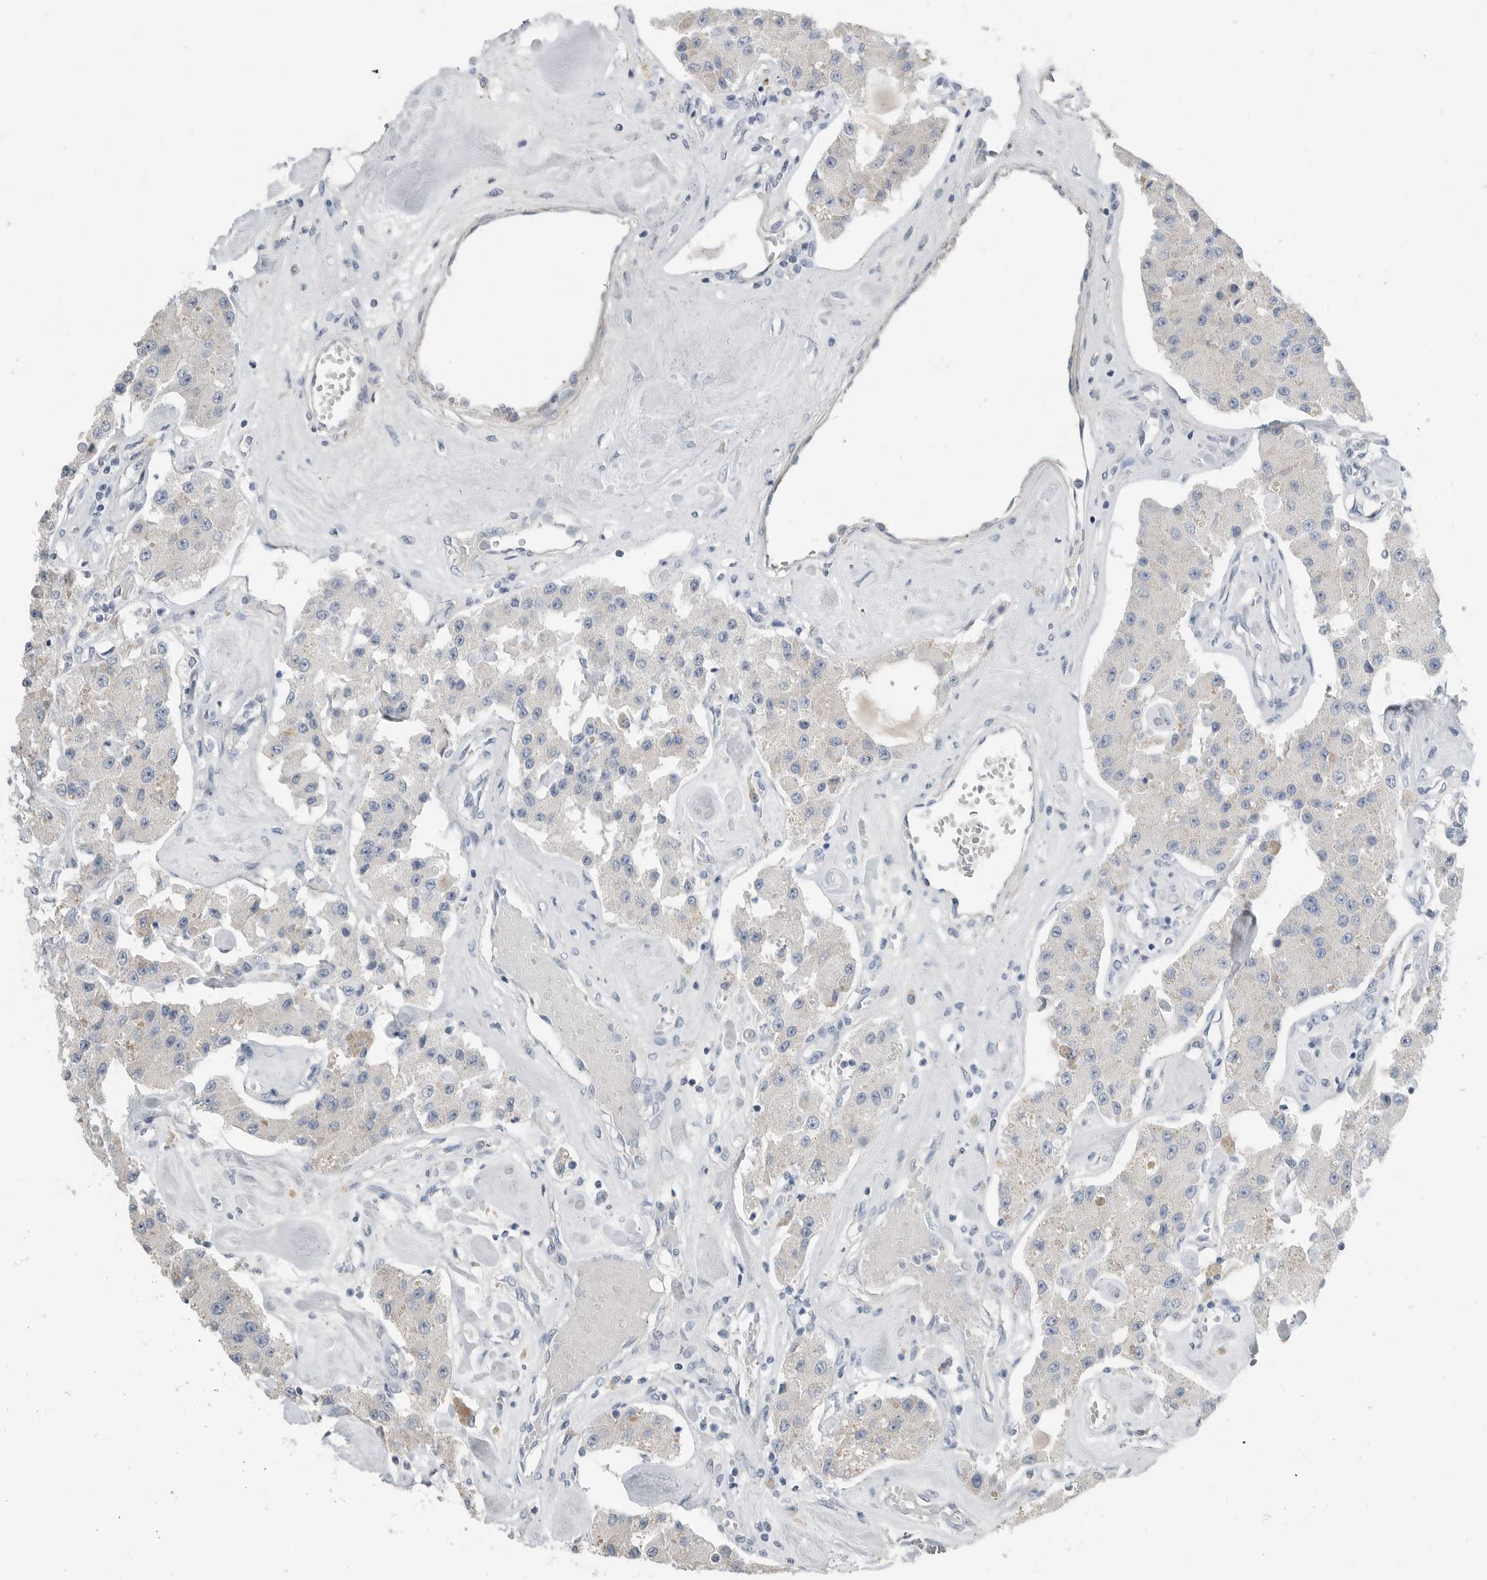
{"staining": {"intensity": "negative", "quantity": "none", "location": "none"}, "tissue": "carcinoid", "cell_type": "Tumor cells", "image_type": "cancer", "snomed": [{"axis": "morphology", "description": "Carcinoid, malignant, NOS"}, {"axis": "topography", "description": "Pancreas"}], "caption": "Immunohistochemistry (IHC) of human carcinoid demonstrates no staining in tumor cells.", "gene": "SERPINB7", "patient": {"sex": "male", "age": 41}}